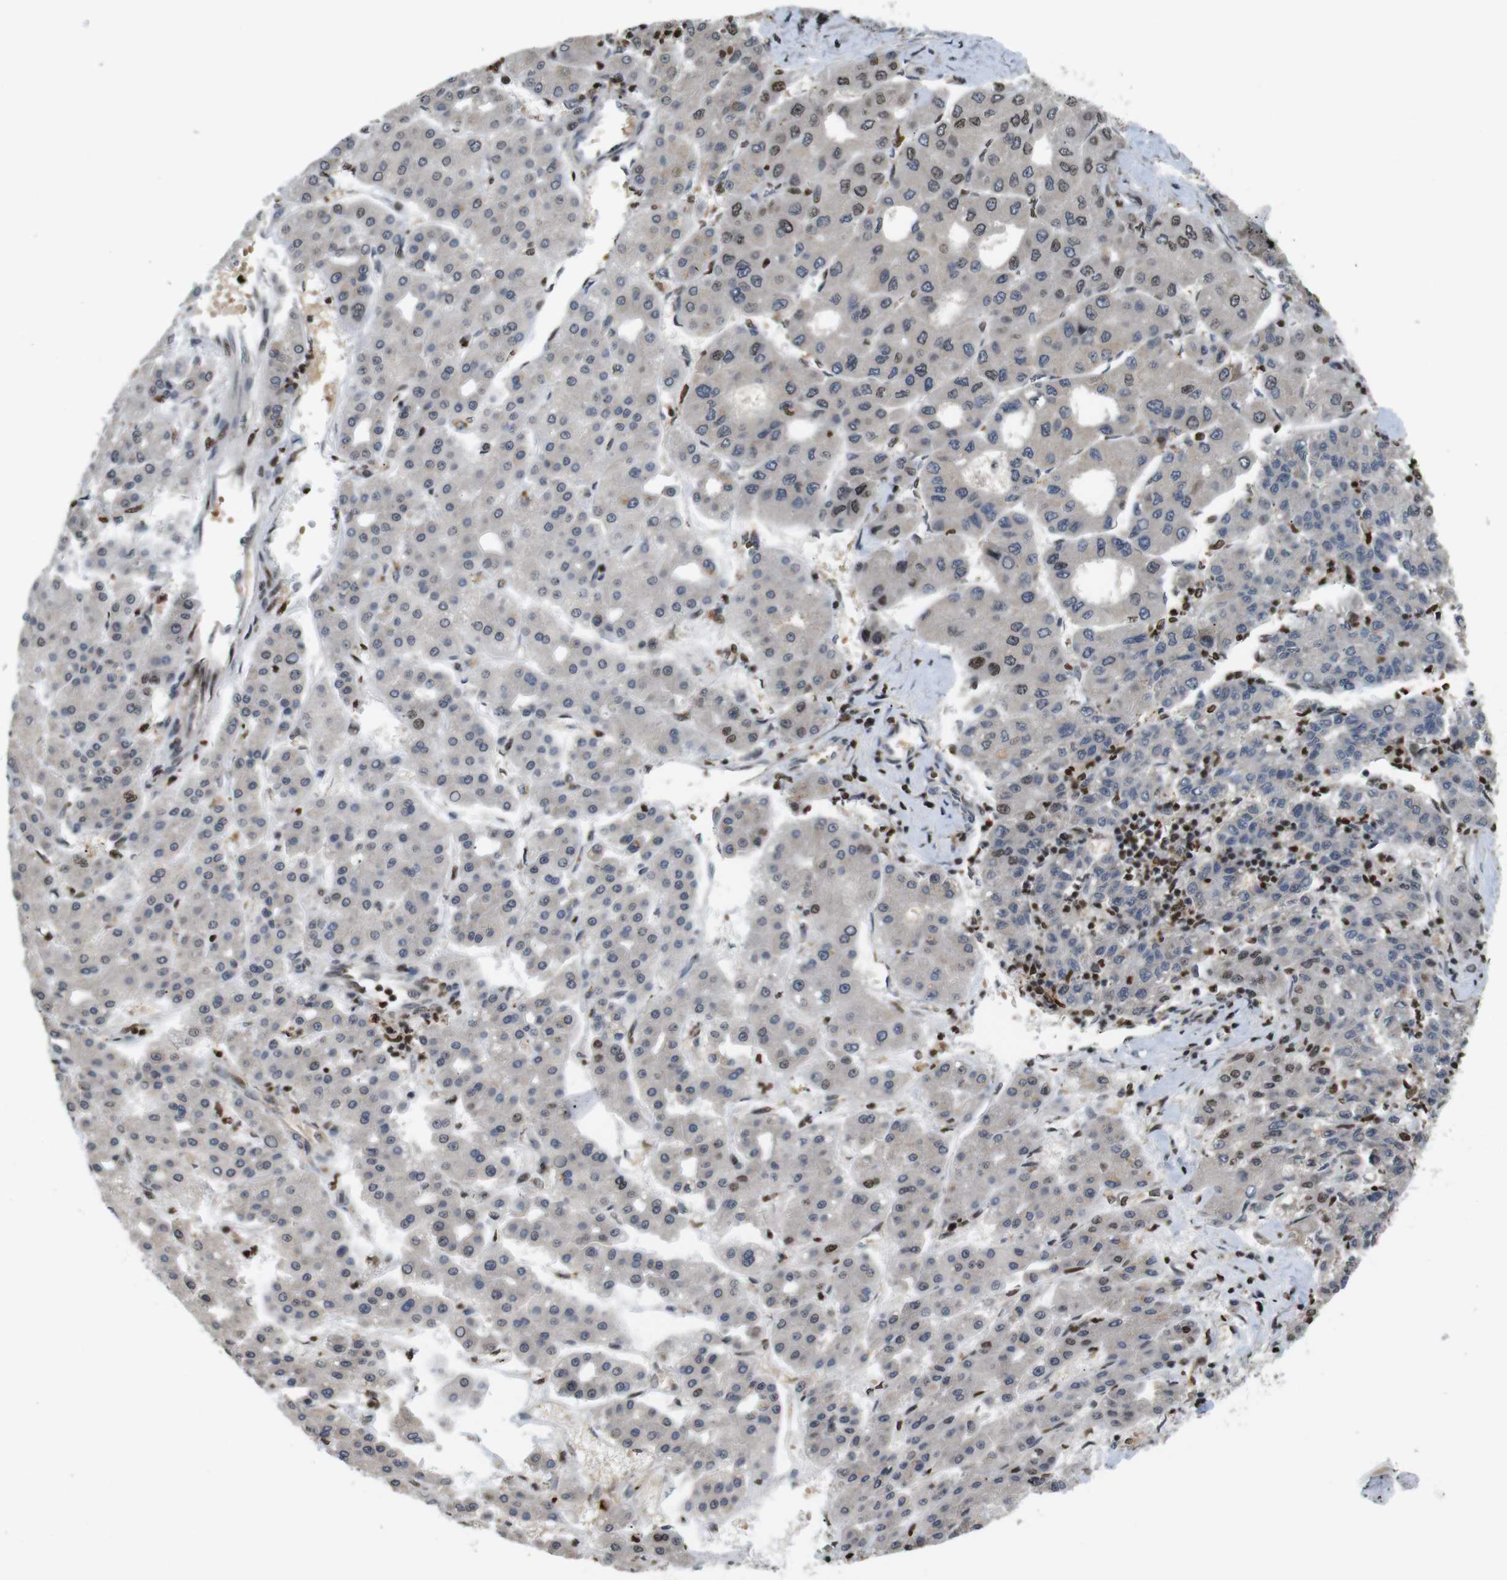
{"staining": {"intensity": "moderate", "quantity": "<25%", "location": "cytoplasmic/membranous,nuclear"}, "tissue": "liver cancer", "cell_type": "Tumor cells", "image_type": "cancer", "snomed": [{"axis": "morphology", "description": "Carcinoma, Hepatocellular, NOS"}, {"axis": "topography", "description": "Liver"}], "caption": "Immunohistochemical staining of hepatocellular carcinoma (liver) demonstrates moderate cytoplasmic/membranous and nuclear protein staining in approximately <25% of tumor cells.", "gene": "MBD1", "patient": {"sex": "male", "age": 65}}